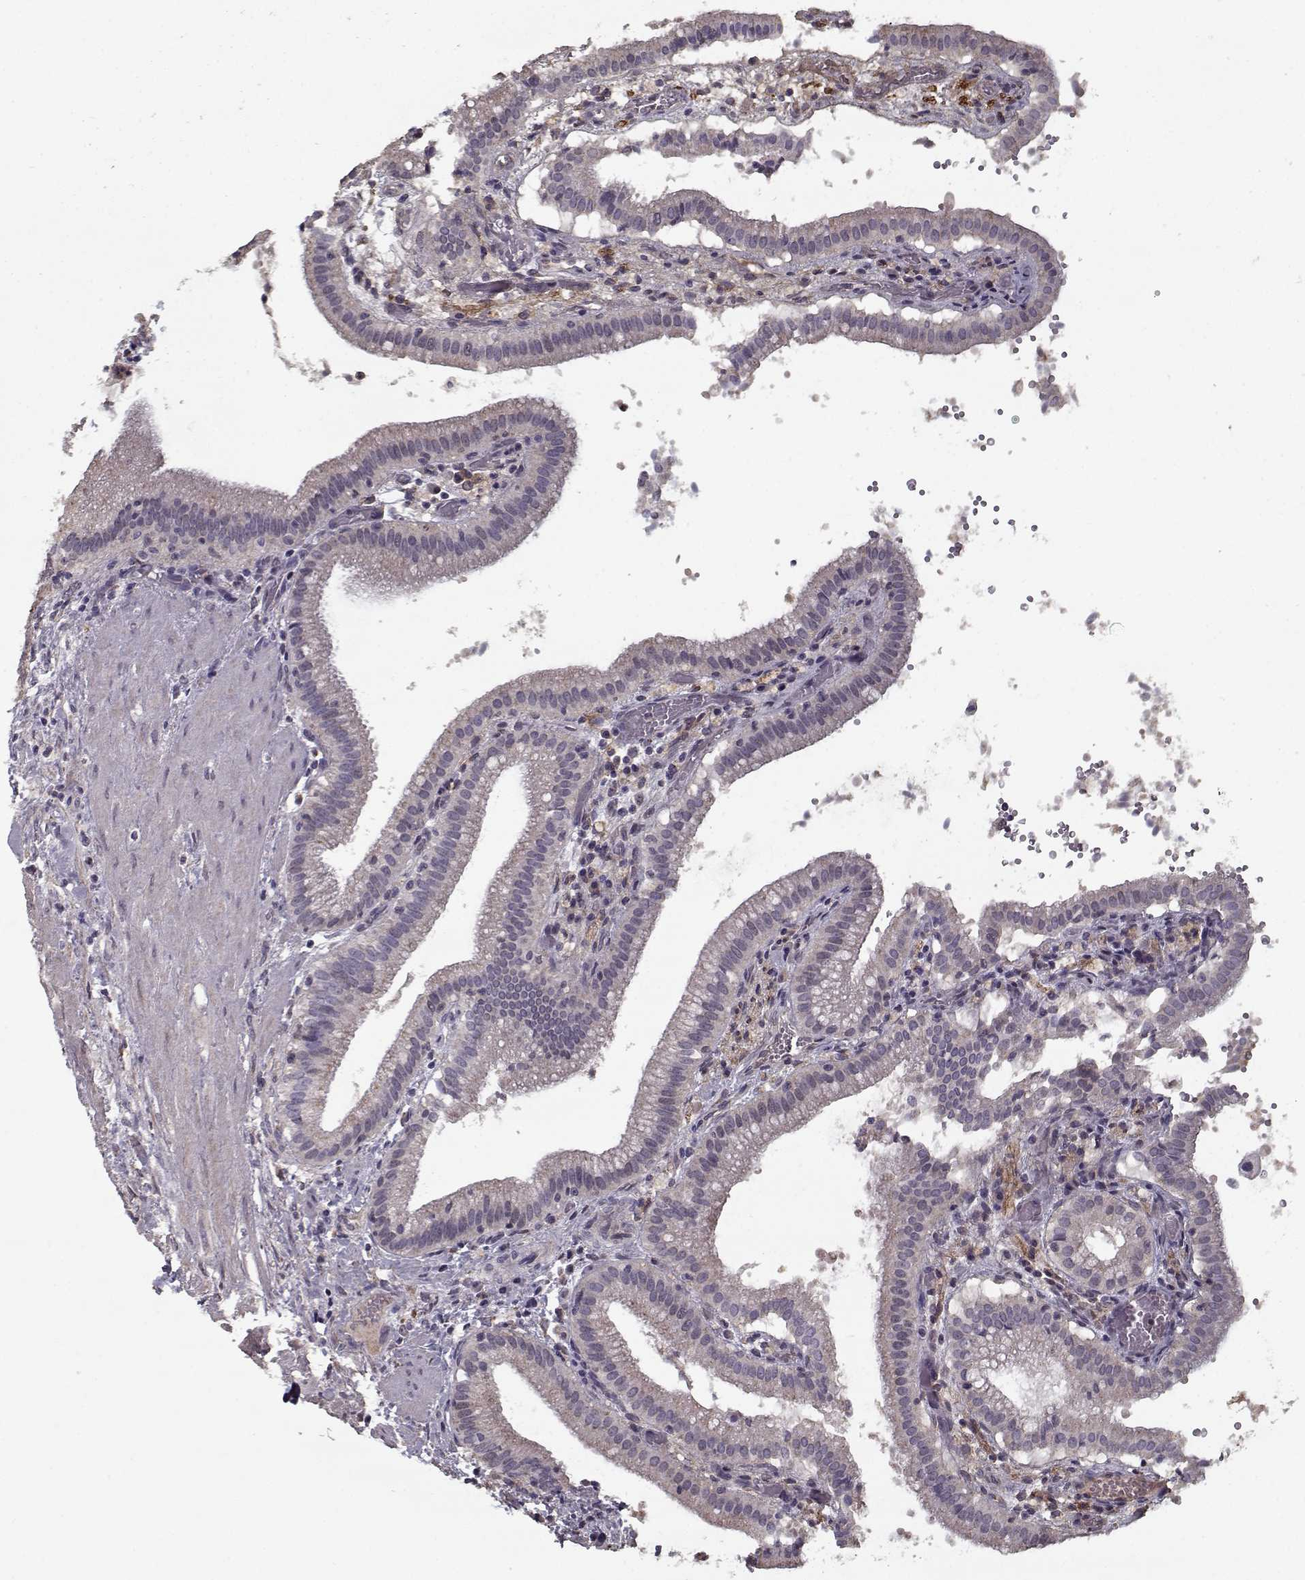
{"staining": {"intensity": "negative", "quantity": "none", "location": "none"}, "tissue": "gallbladder", "cell_type": "Glandular cells", "image_type": "normal", "snomed": [{"axis": "morphology", "description": "Normal tissue, NOS"}, {"axis": "topography", "description": "Gallbladder"}], "caption": "A micrograph of gallbladder stained for a protein shows no brown staining in glandular cells.", "gene": "LAMA2", "patient": {"sex": "male", "age": 42}}